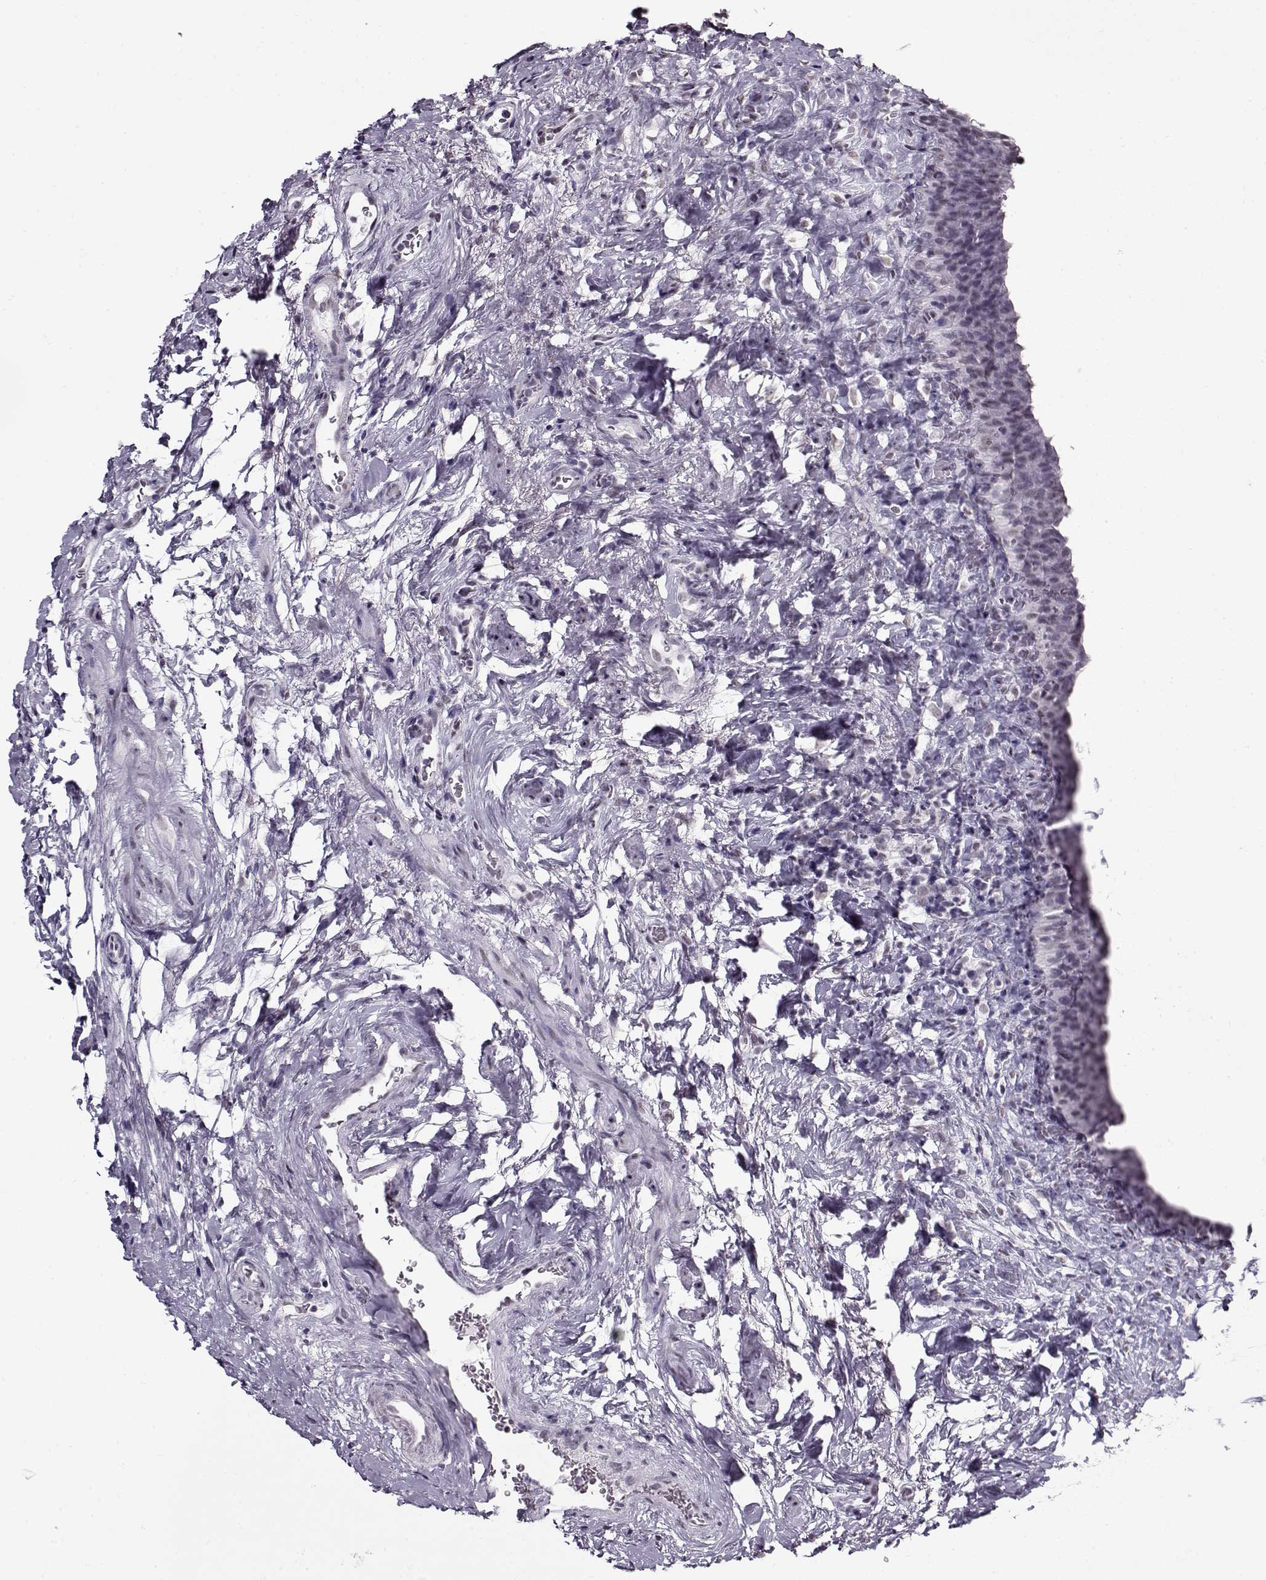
{"staining": {"intensity": "negative", "quantity": "none", "location": "none"}, "tissue": "urinary bladder", "cell_type": "Urothelial cells", "image_type": "normal", "snomed": [{"axis": "morphology", "description": "Normal tissue, NOS"}, {"axis": "topography", "description": "Urinary bladder"}], "caption": "IHC of unremarkable human urinary bladder exhibits no expression in urothelial cells.", "gene": "PRMT8", "patient": {"sex": "male", "age": 76}}